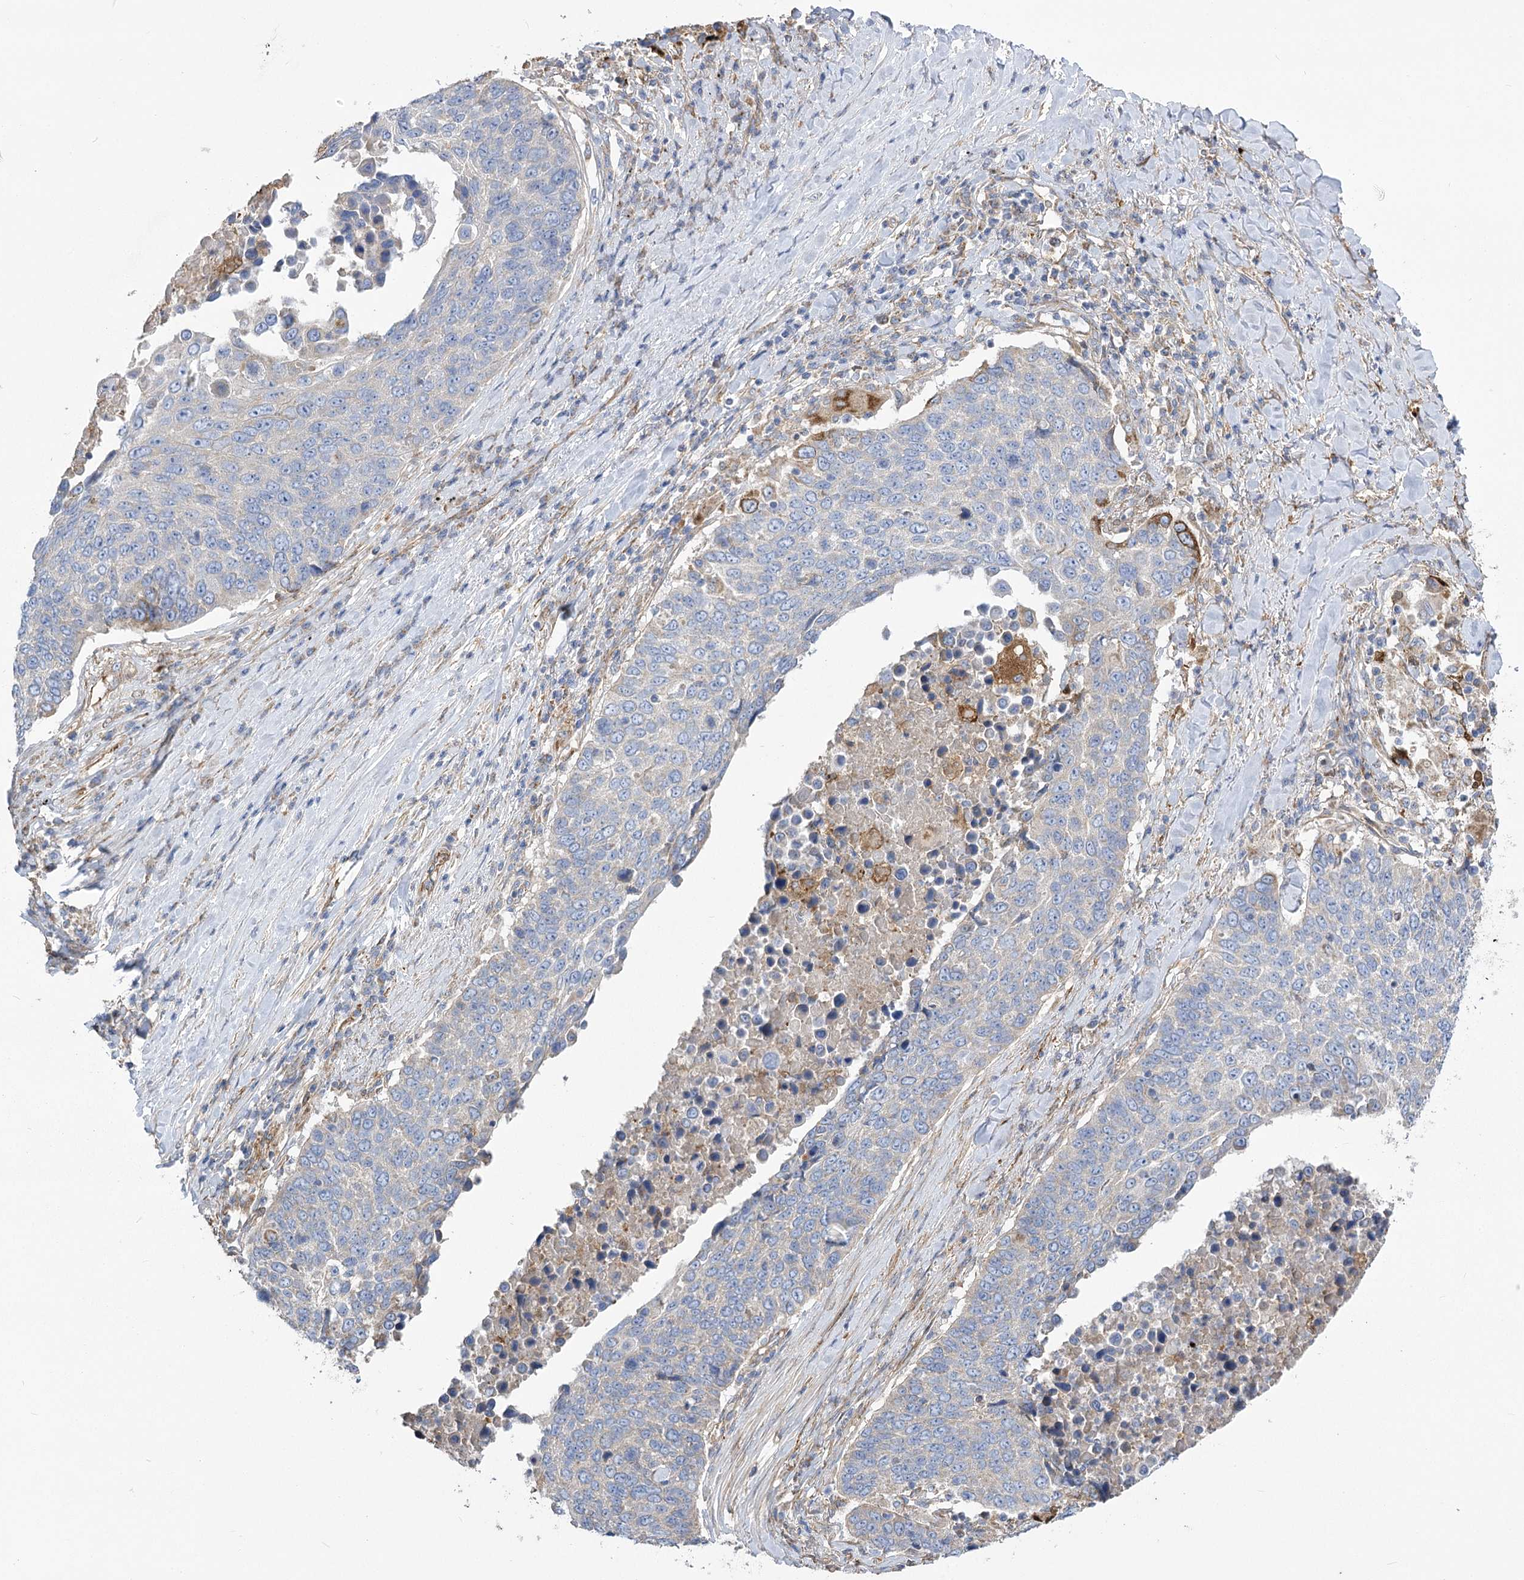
{"staining": {"intensity": "negative", "quantity": "none", "location": "none"}, "tissue": "lung cancer", "cell_type": "Tumor cells", "image_type": "cancer", "snomed": [{"axis": "morphology", "description": "Squamous cell carcinoma, NOS"}, {"axis": "topography", "description": "Lung"}], "caption": "The immunohistochemistry image has no significant positivity in tumor cells of lung cancer tissue.", "gene": "RMDN2", "patient": {"sex": "male", "age": 66}}